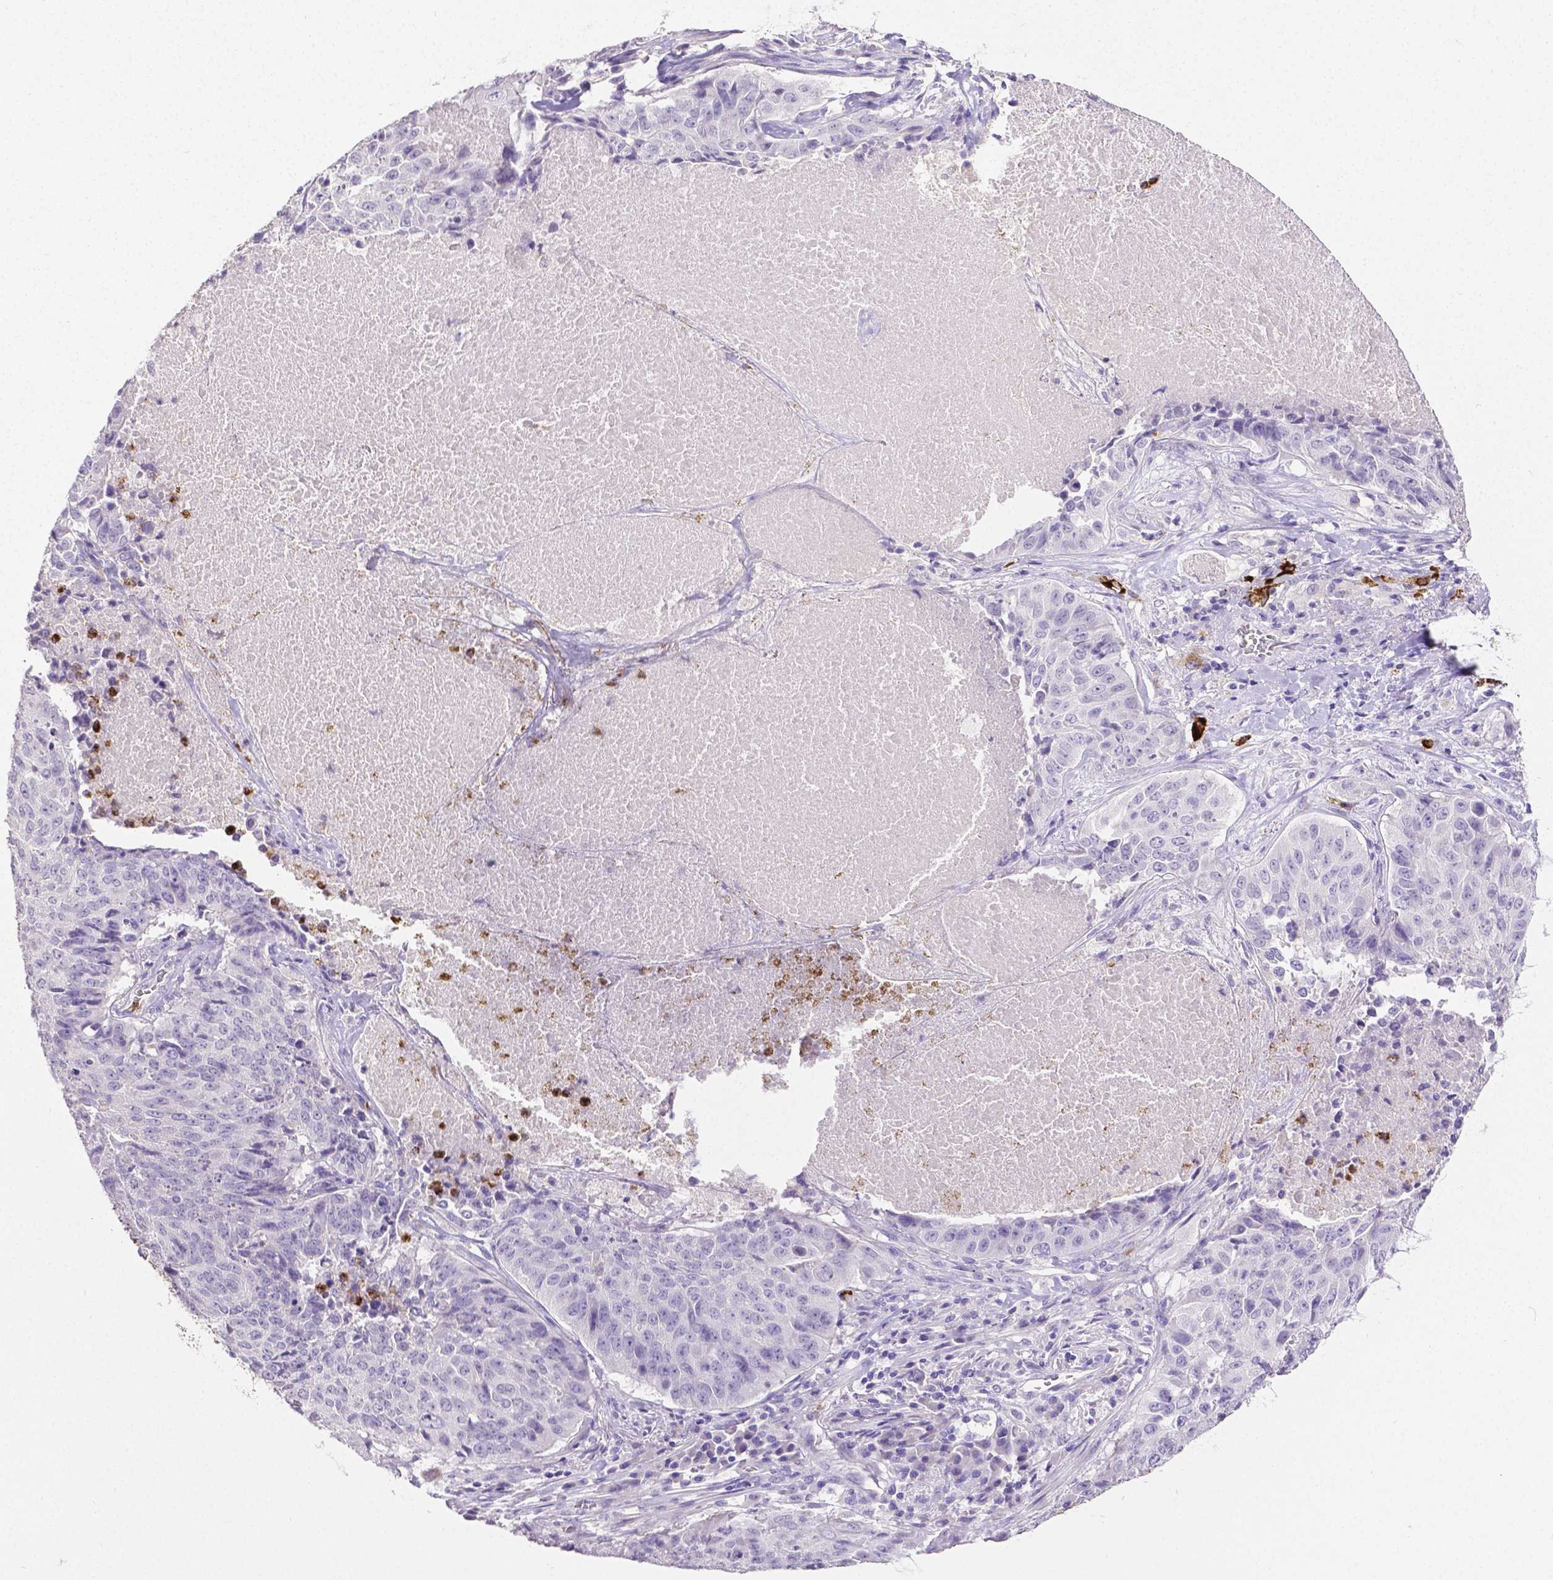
{"staining": {"intensity": "negative", "quantity": "none", "location": "none"}, "tissue": "lung cancer", "cell_type": "Tumor cells", "image_type": "cancer", "snomed": [{"axis": "morphology", "description": "Normal tissue, NOS"}, {"axis": "morphology", "description": "Squamous cell carcinoma, NOS"}, {"axis": "topography", "description": "Bronchus"}, {"axis": "topography", "description": "Lung"}], "caption": "Lung cancer (squamous cell carcinoma) was stained to show a protein in brown. There is no significant staining in tumor cells.", "gene": "MMP9", "patient": {"sex": "male", "age": 64}}